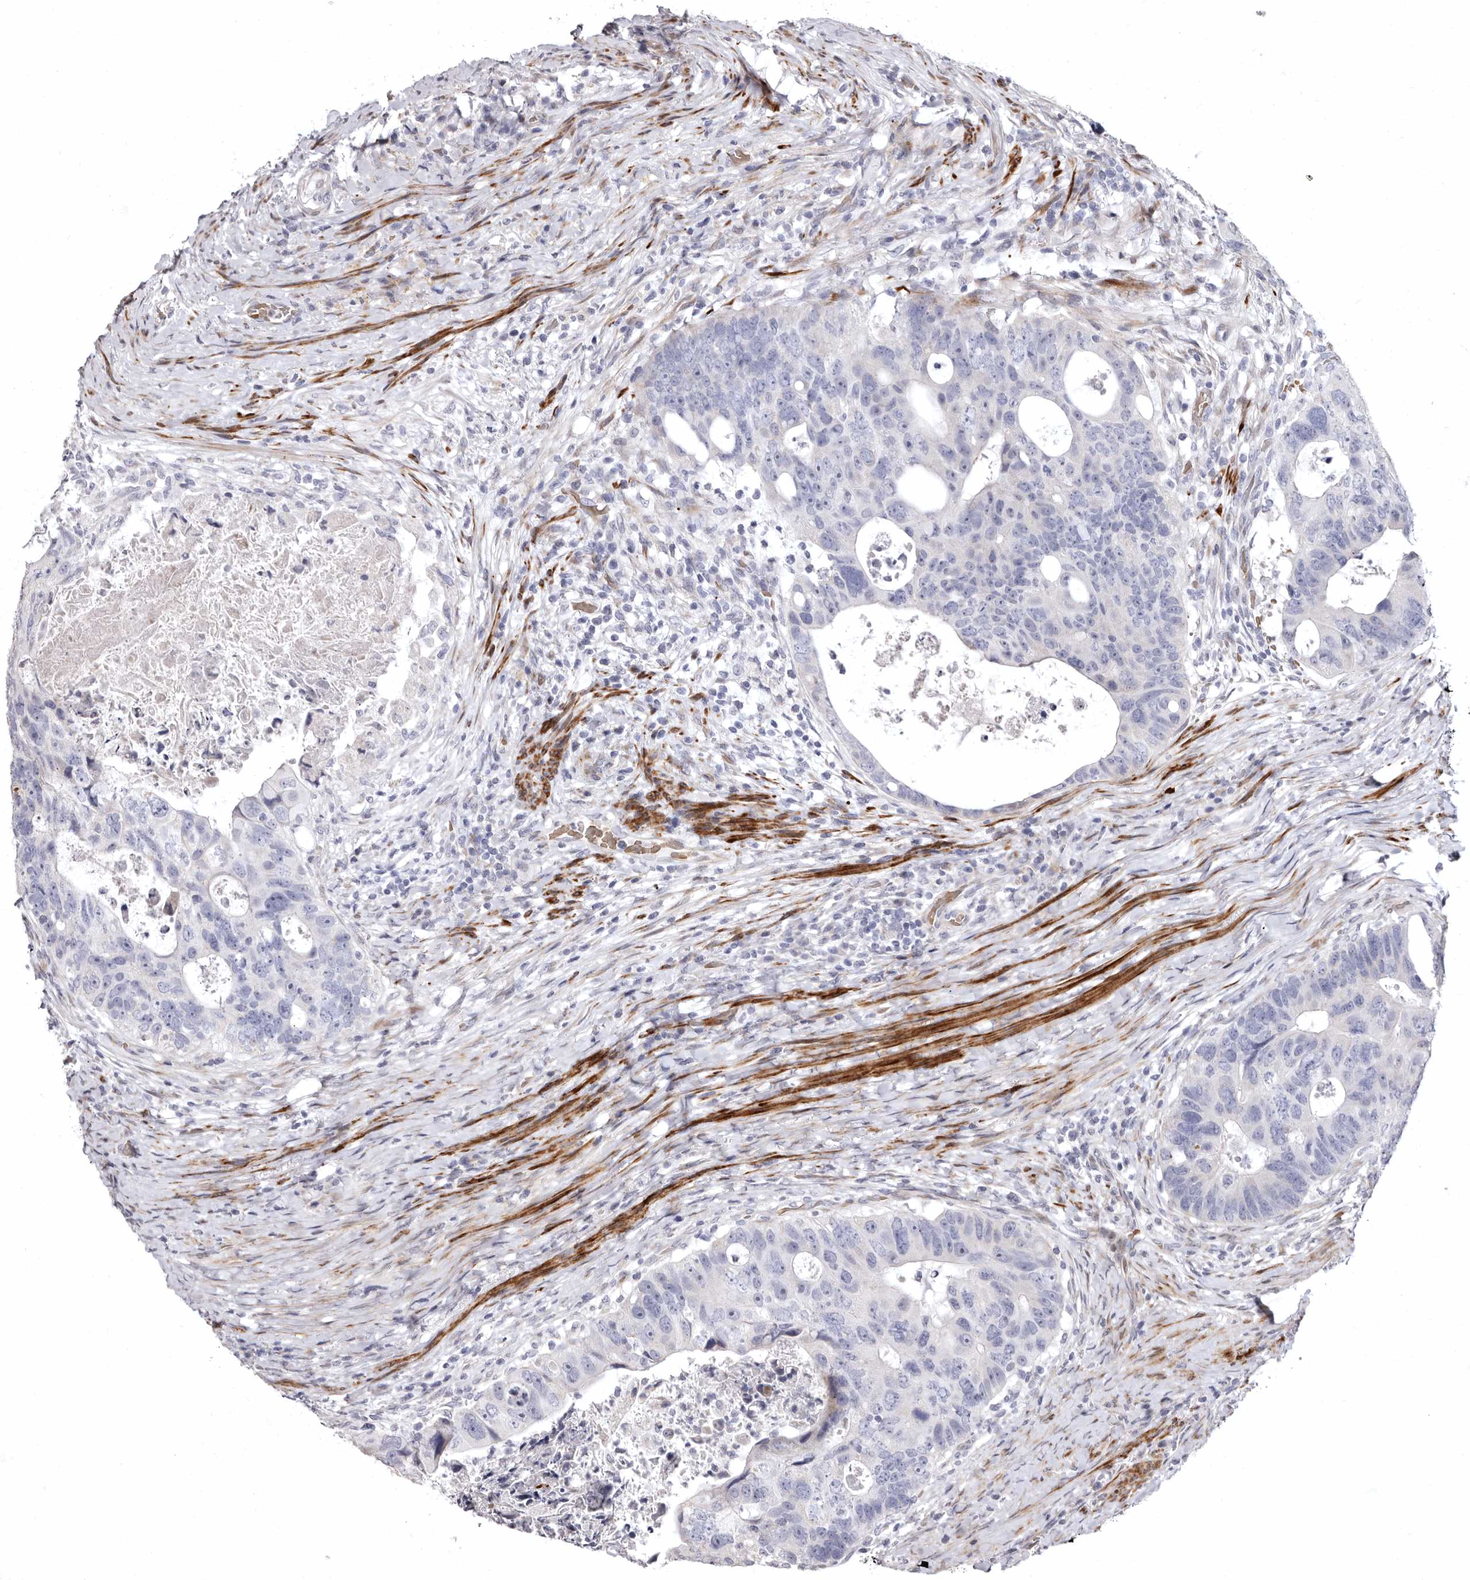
{"staining": {"intensity": "negative", "quantity": "none", "location": "none"}, "tissue": "colorectal cancer", "cell_type": "Tumor cells", "image_type": "cancer", "snomed": [{"axis": "morphology", "description": "Adenocarcinoma, NOS"}, {"axis": "topography", "description": "Rectum"}], "caption": "Histopathology image shows no protein positivity in tumor cells of adenocarcinoma (colorectal) tissue. Nuclei are stained in blue.", "gene": "AIDA", "patient": {"sex": "male", "age": 59}}